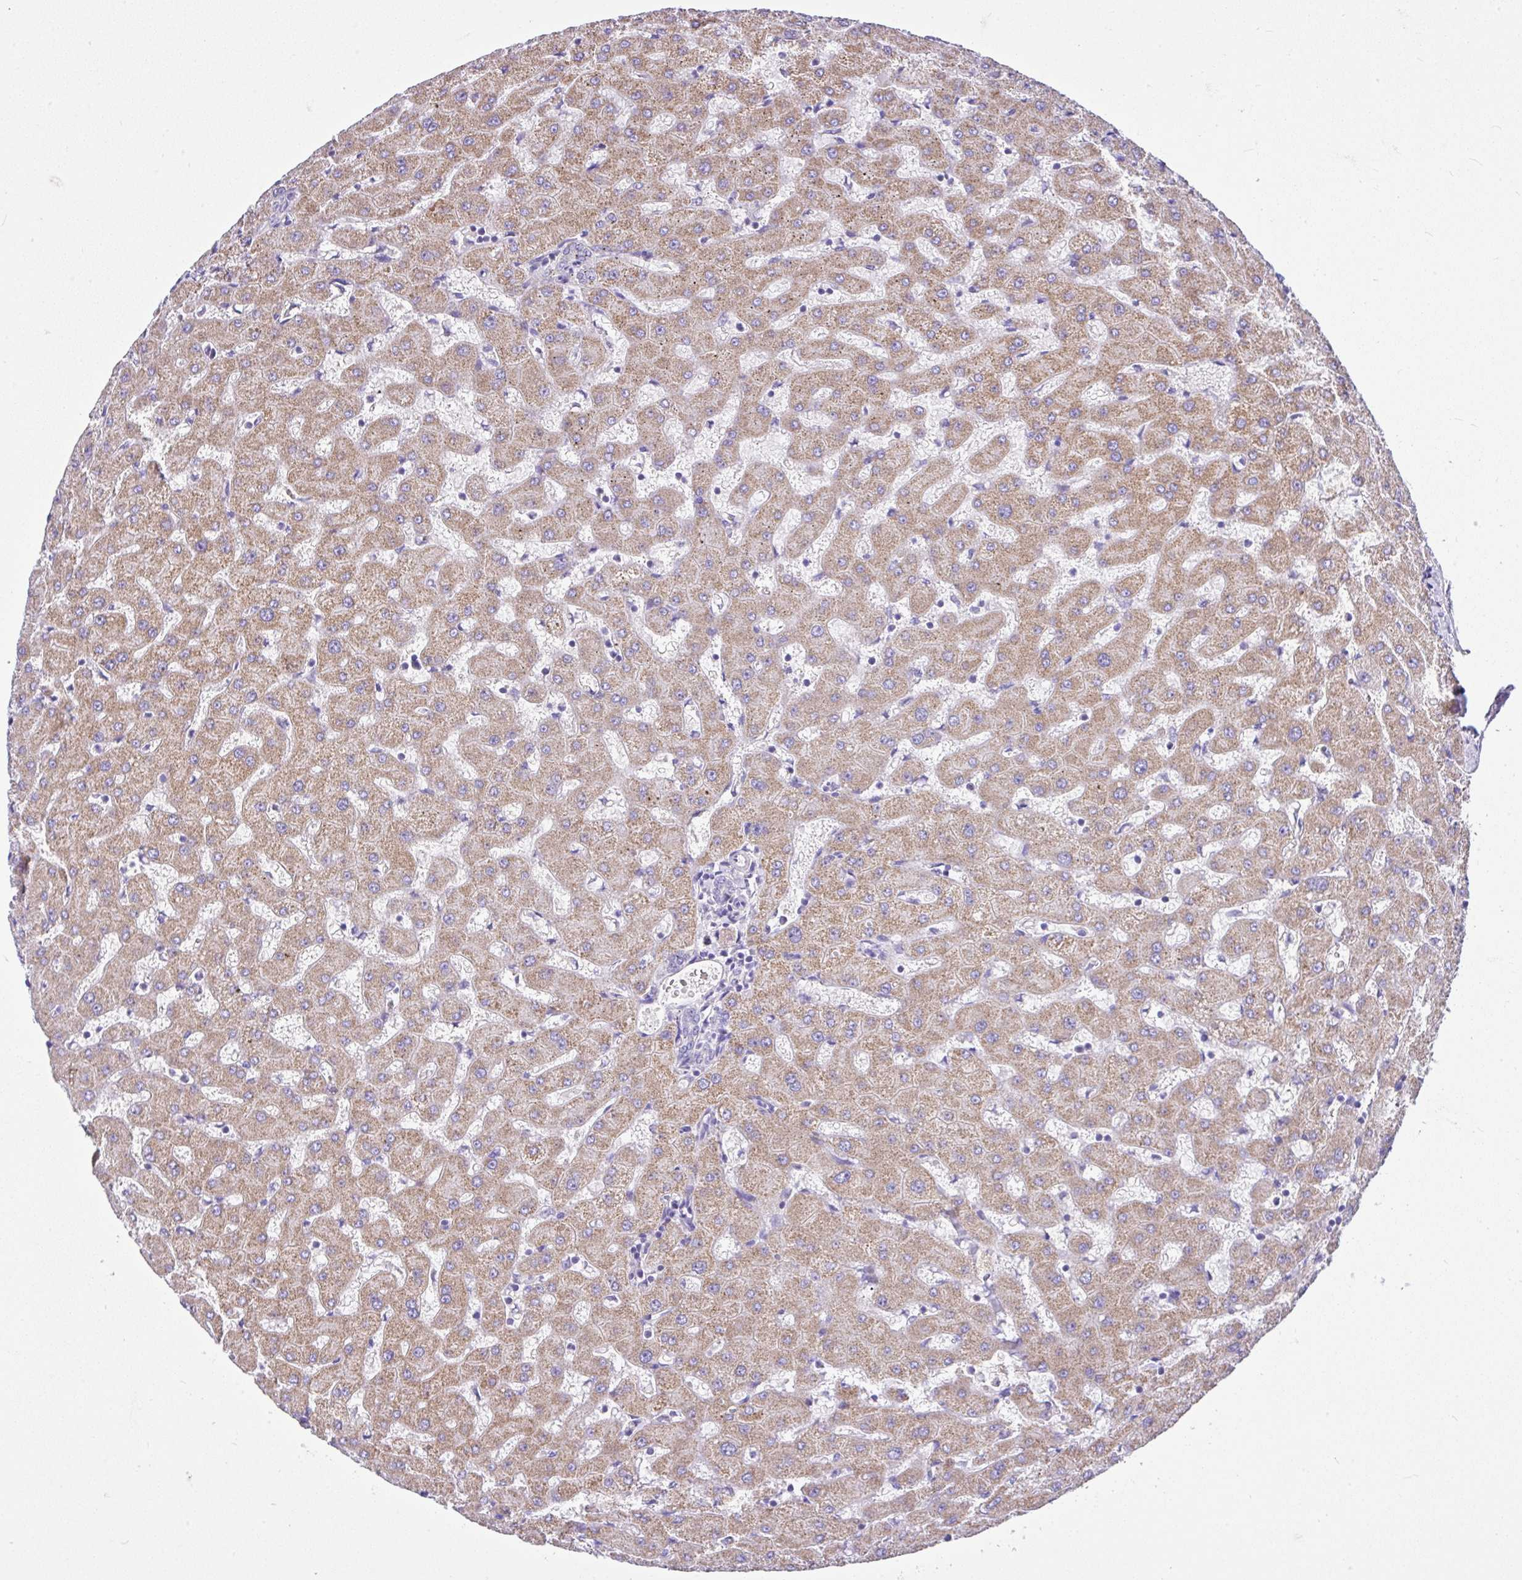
{"staining": {"intensity": "negative", "quantity": "none", "location": "none"}, "tissue": "liver", "cell_type": "Cholangiocytes", "image_type": "normal", "snomed": [{"axis": "morphology", "description": "Normal tissue, NOS"}, {"axis": "topography", "description": "Liver"}], "caption": "This is an immunohistochemistry (IHC) histopathology image of unremarkable human liver. There is no positivity in cholangiocytes.", "gene": "SLC13A1", "patient": {"sex": "female", "age": 63}}